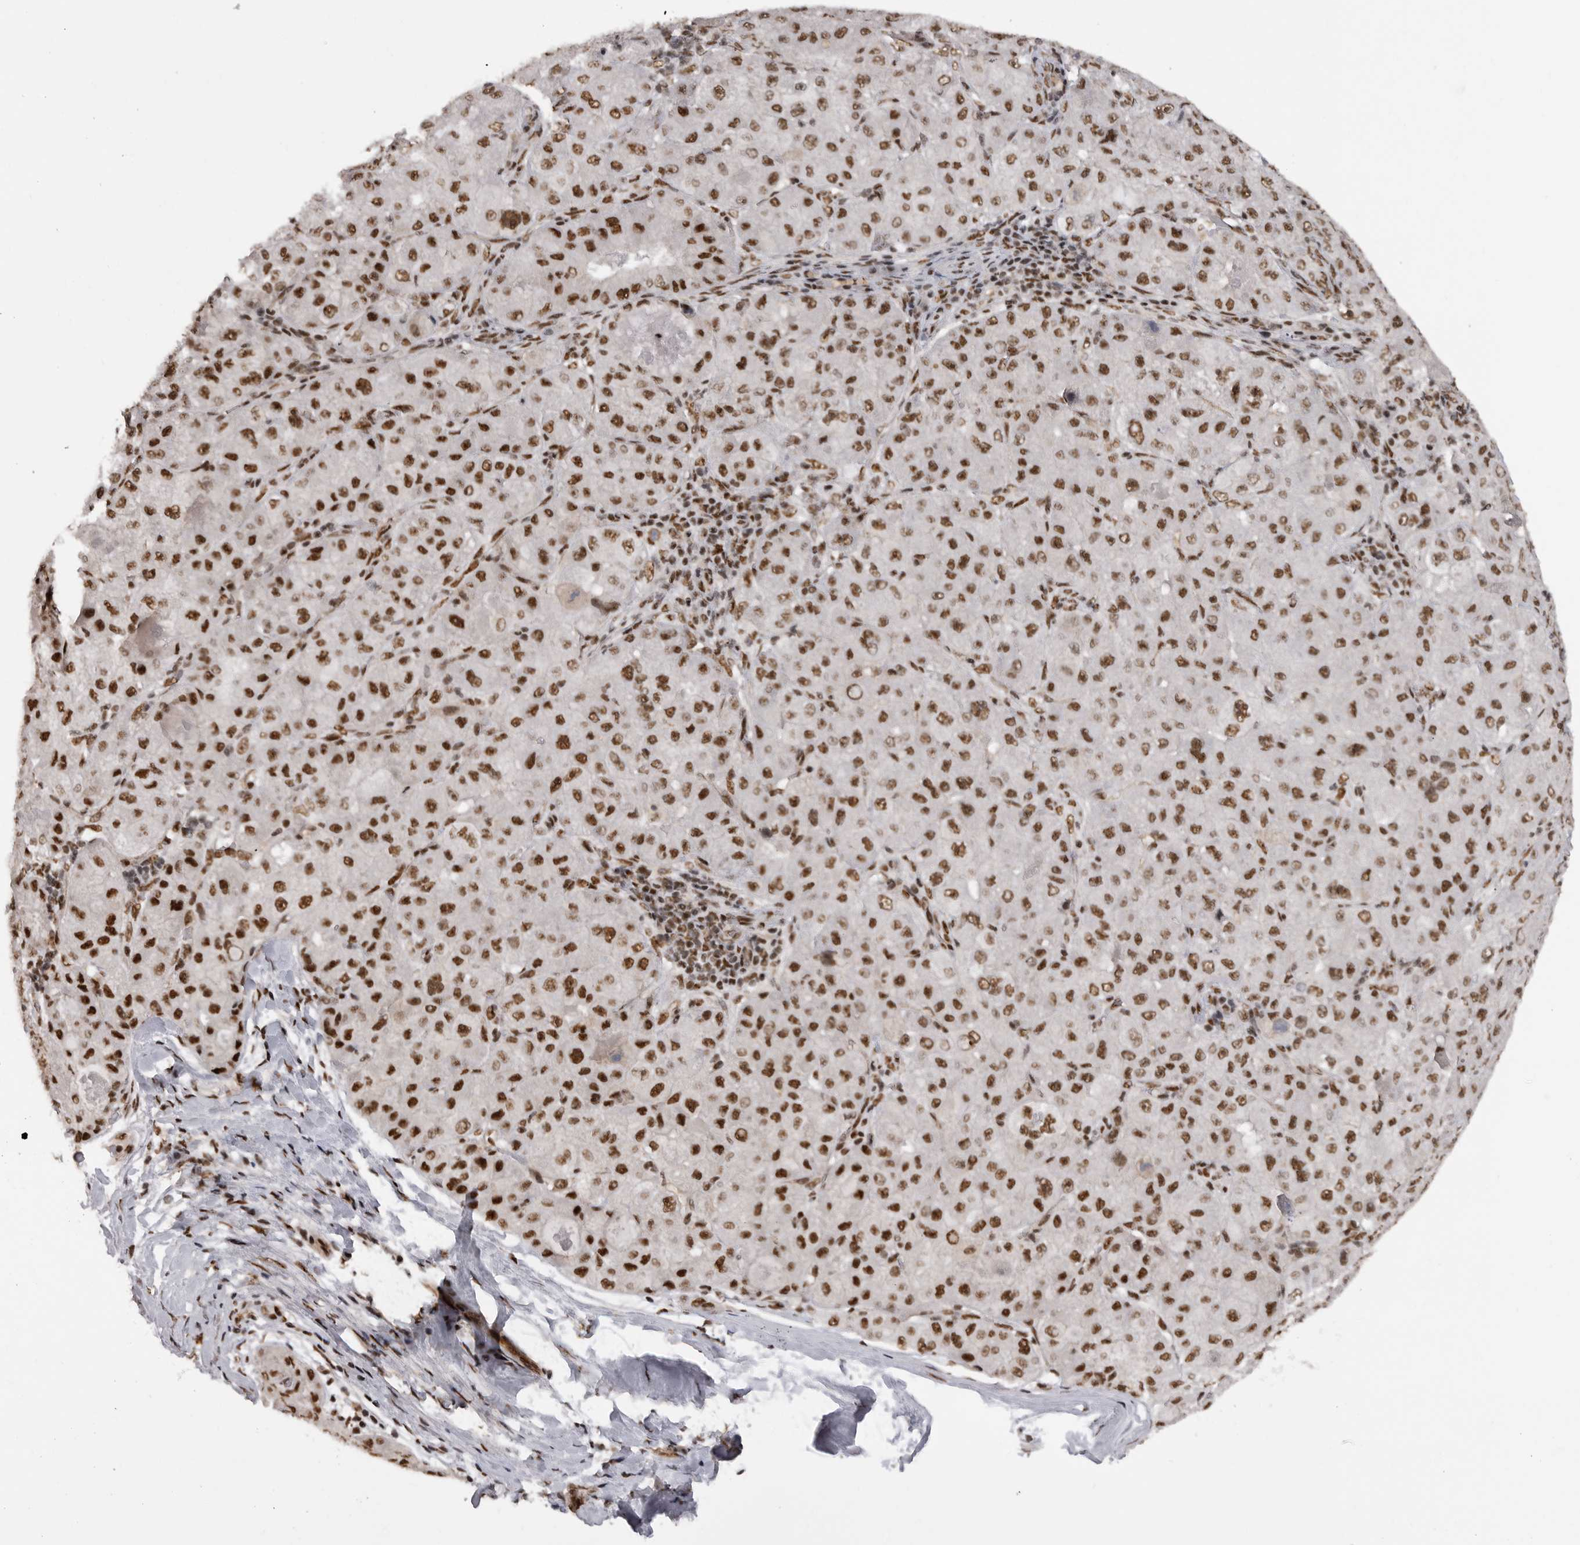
{"staining": {"intensity": "strong", "quantity": ">75%", "location": "nuclear"}, "tissue": "liver cancer", "cell_type": "Tumor cells", "image_type": "cancer", "snomed": [{"axis": "morphology", "description": "Carcinoma, Hepatocellular, NOS"}, {"axis": "topography", "description": "Liver"}], "caption": "This is a photomicrograph of immunohistochemistry (IHC) staining of liver cancer (hepatocellular carcinoma), which shows strong staining in the nuclear of tumor cells.", "gene": "PPP1R8", "patient": {"sex": "male", "age": 80}}